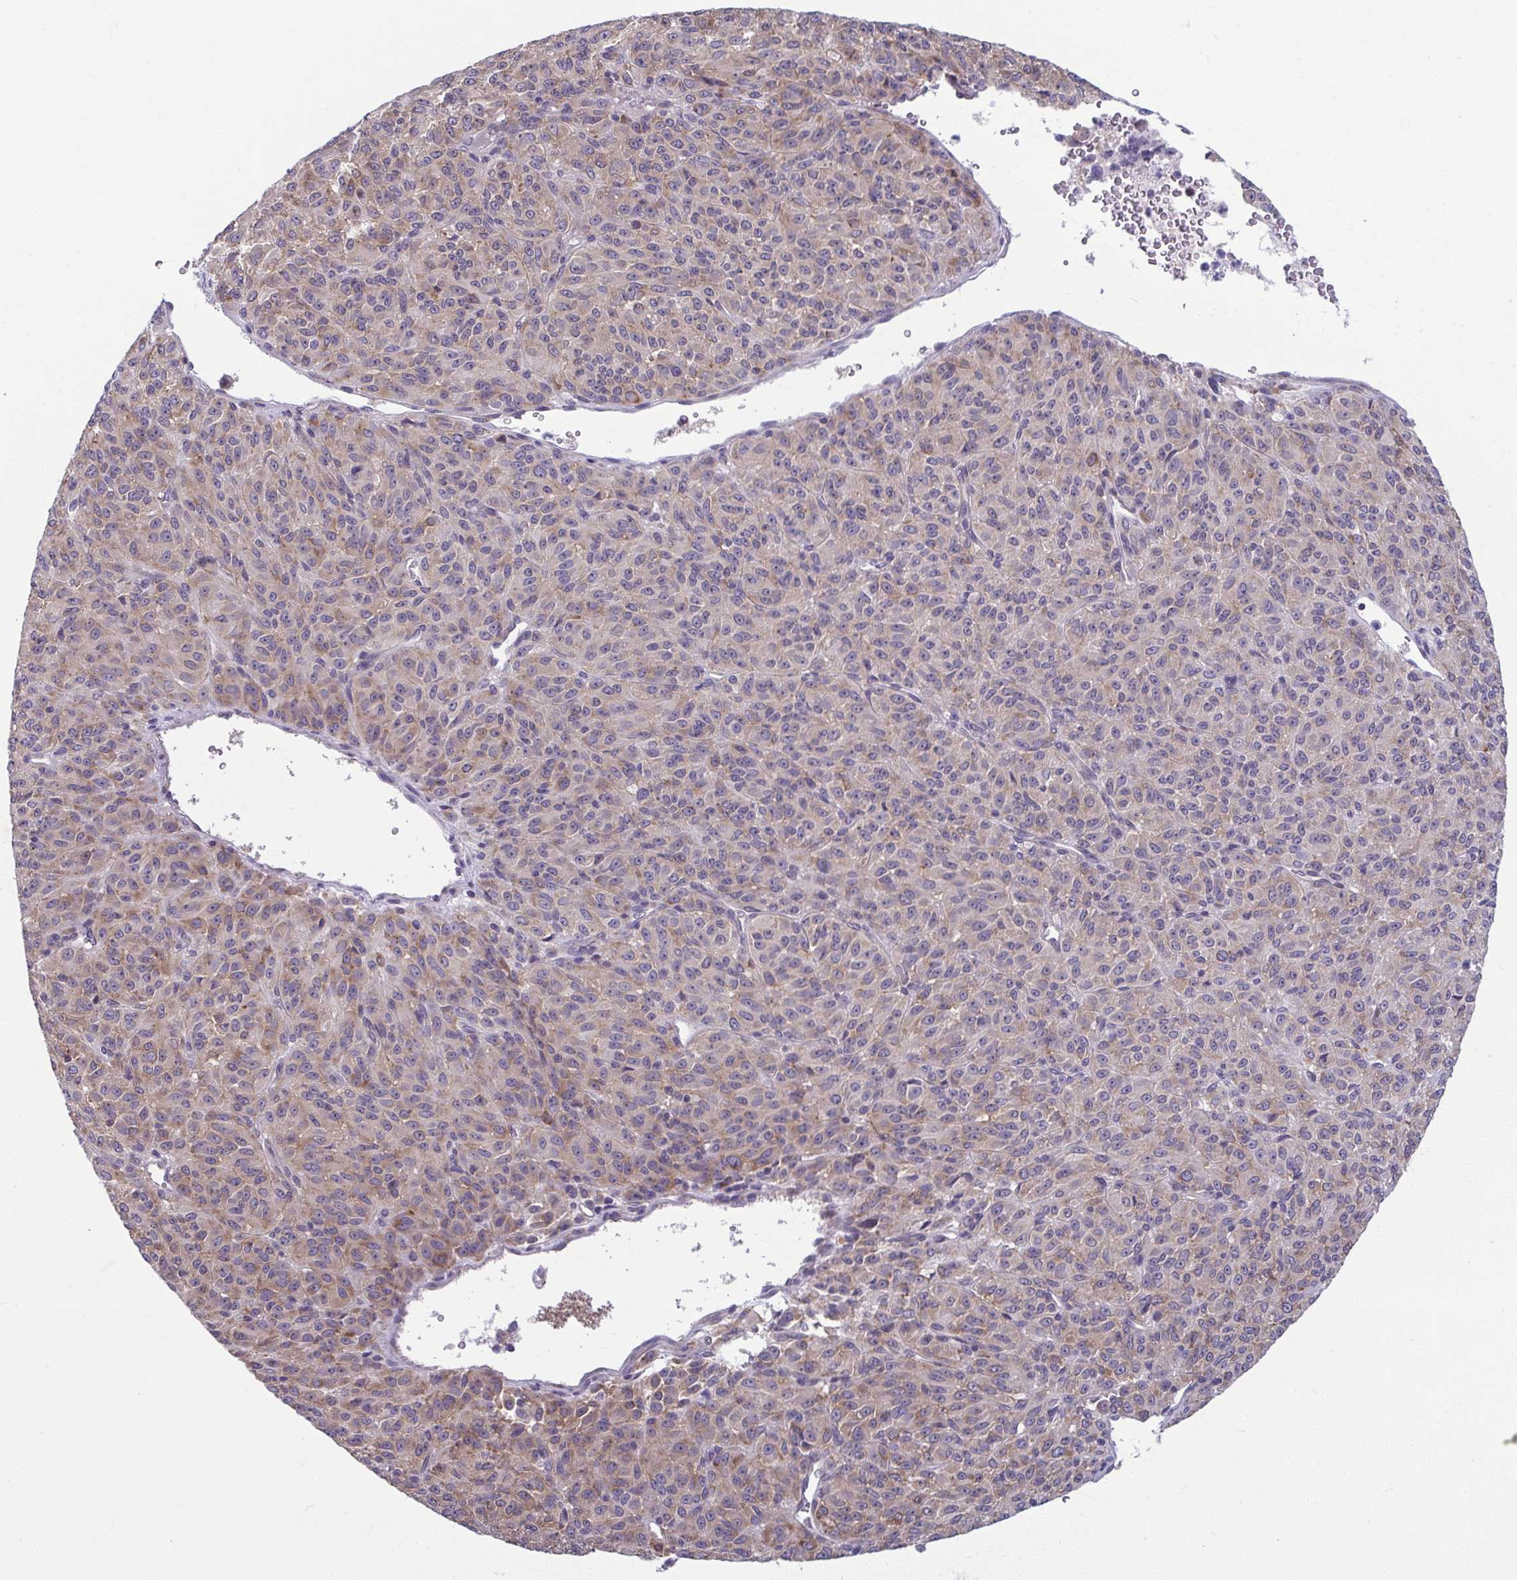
{"staining": {"intensity": "weak", "quantity": "25%-75%", "location": "cytoplasmic/membranous"}, "tissue": "melanoma", "cell_type": "Tumor cells", "image_type": "cancer", "snomed": [{"axis": "morphology", "description": "Malignant melanoma, Metastatic site"}, {"axis": "topography", "description": "Brain"}], "caption": "IHC staining of malignant melanoma (metastatic site), which demonstrates low levels of weak cytoplasmic/membranous staining in approximately 25%-75% of tumor cells indicating weak cytoplasmic/membranous protein positivity. The staining was performed using DAB (3,3'-diaminobenzidine) (brown) for protein detection and nuclei were counterstained in hematoxylin (blue).", "gene": "TMEM108", "patient": {"sex": "female", "age": 56}}